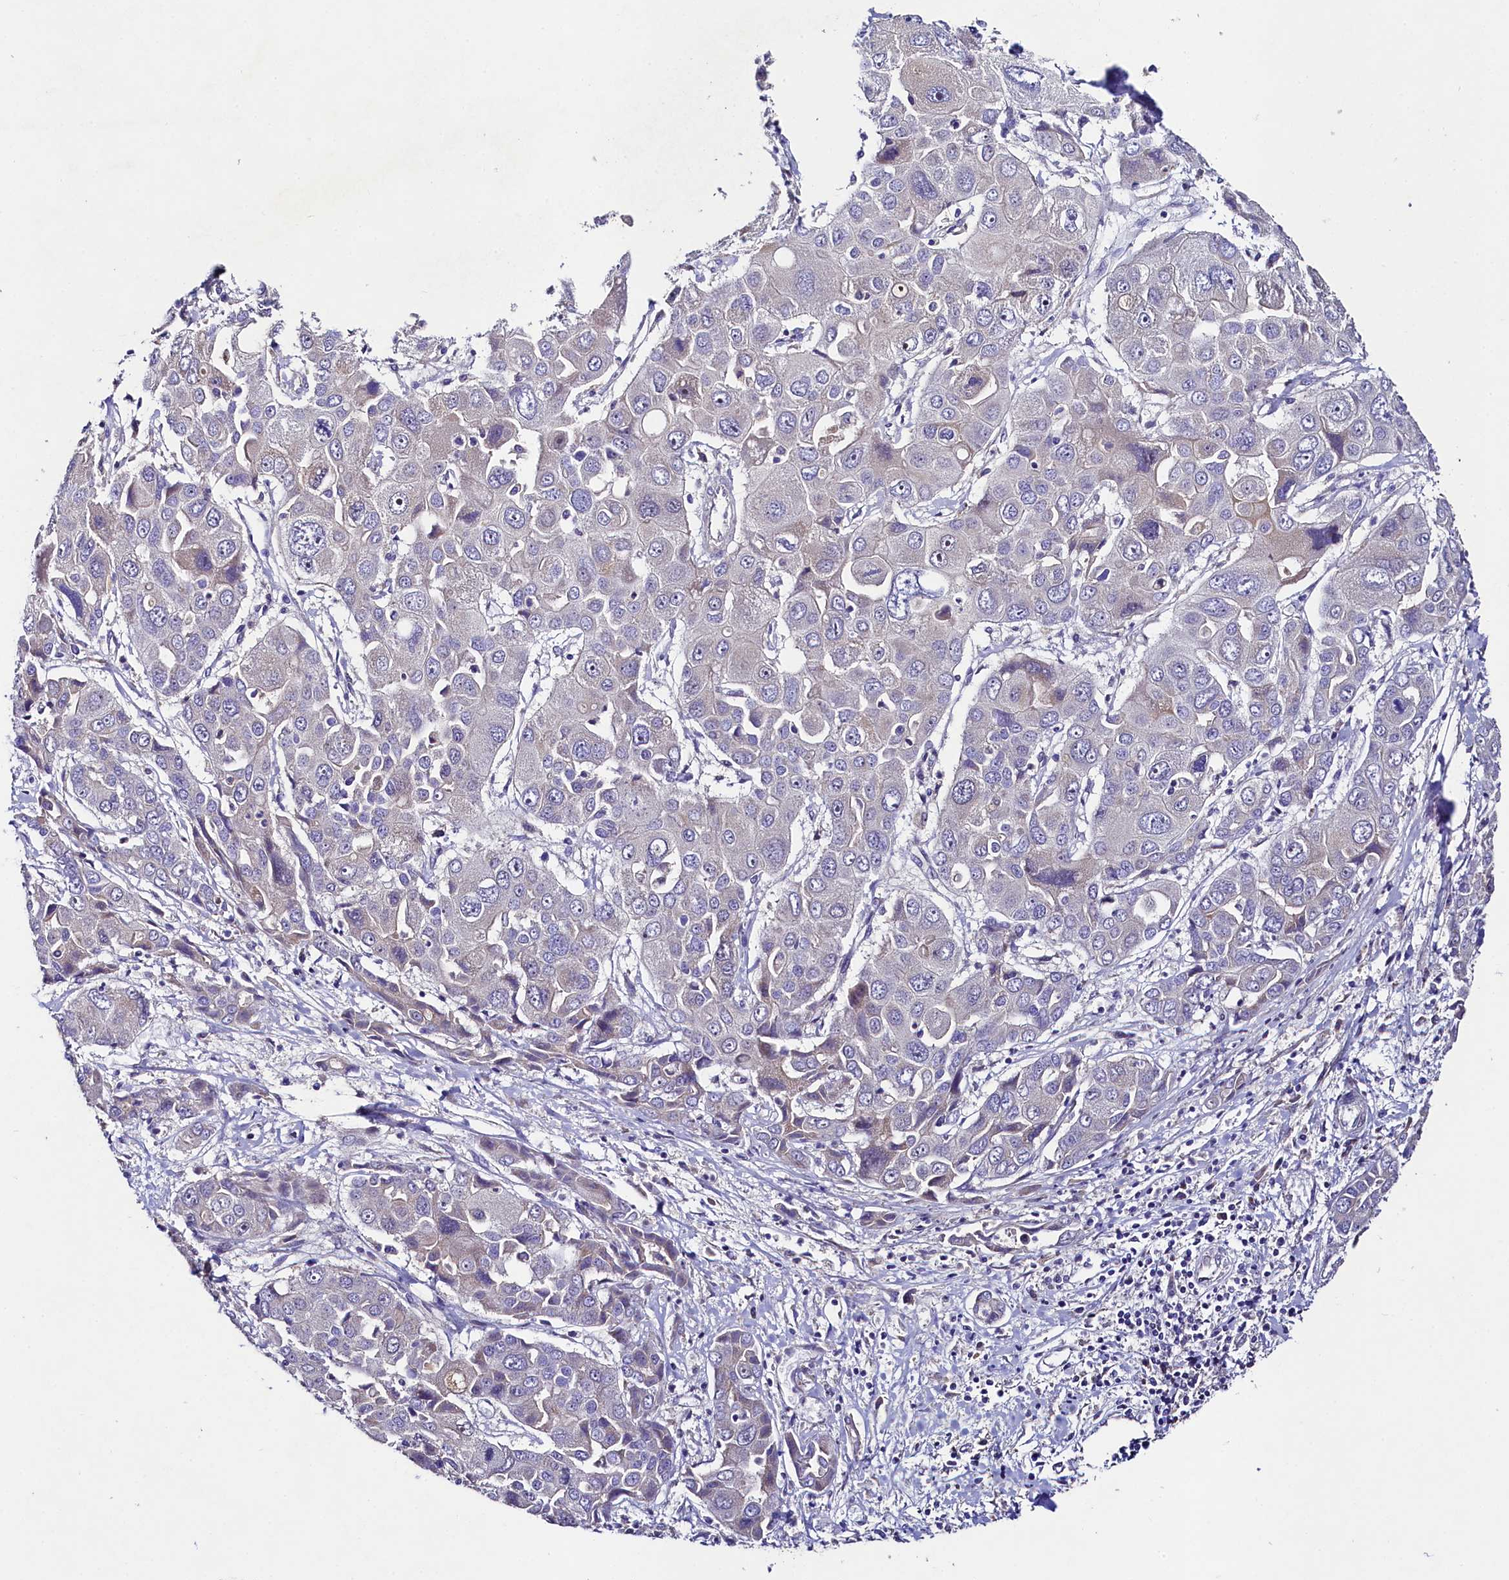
{"staining": {"intensity": "negative", "quantity": "none", "location": "none"}, "tissue": "liver cancer", "cell_type": "Tumor cells", "image_type": "cancer", "snomed": [{"axis": "morphology", "description": "Cholangiocarcinoma"}, {"axis": "topography", "description": "Liver"}], "caption": "Tumor cells are negative for protein expression in human cholangiocarcinoma (liver).", "gene": "FXYD6", "patient": {"sex": "male", "age": 67}}